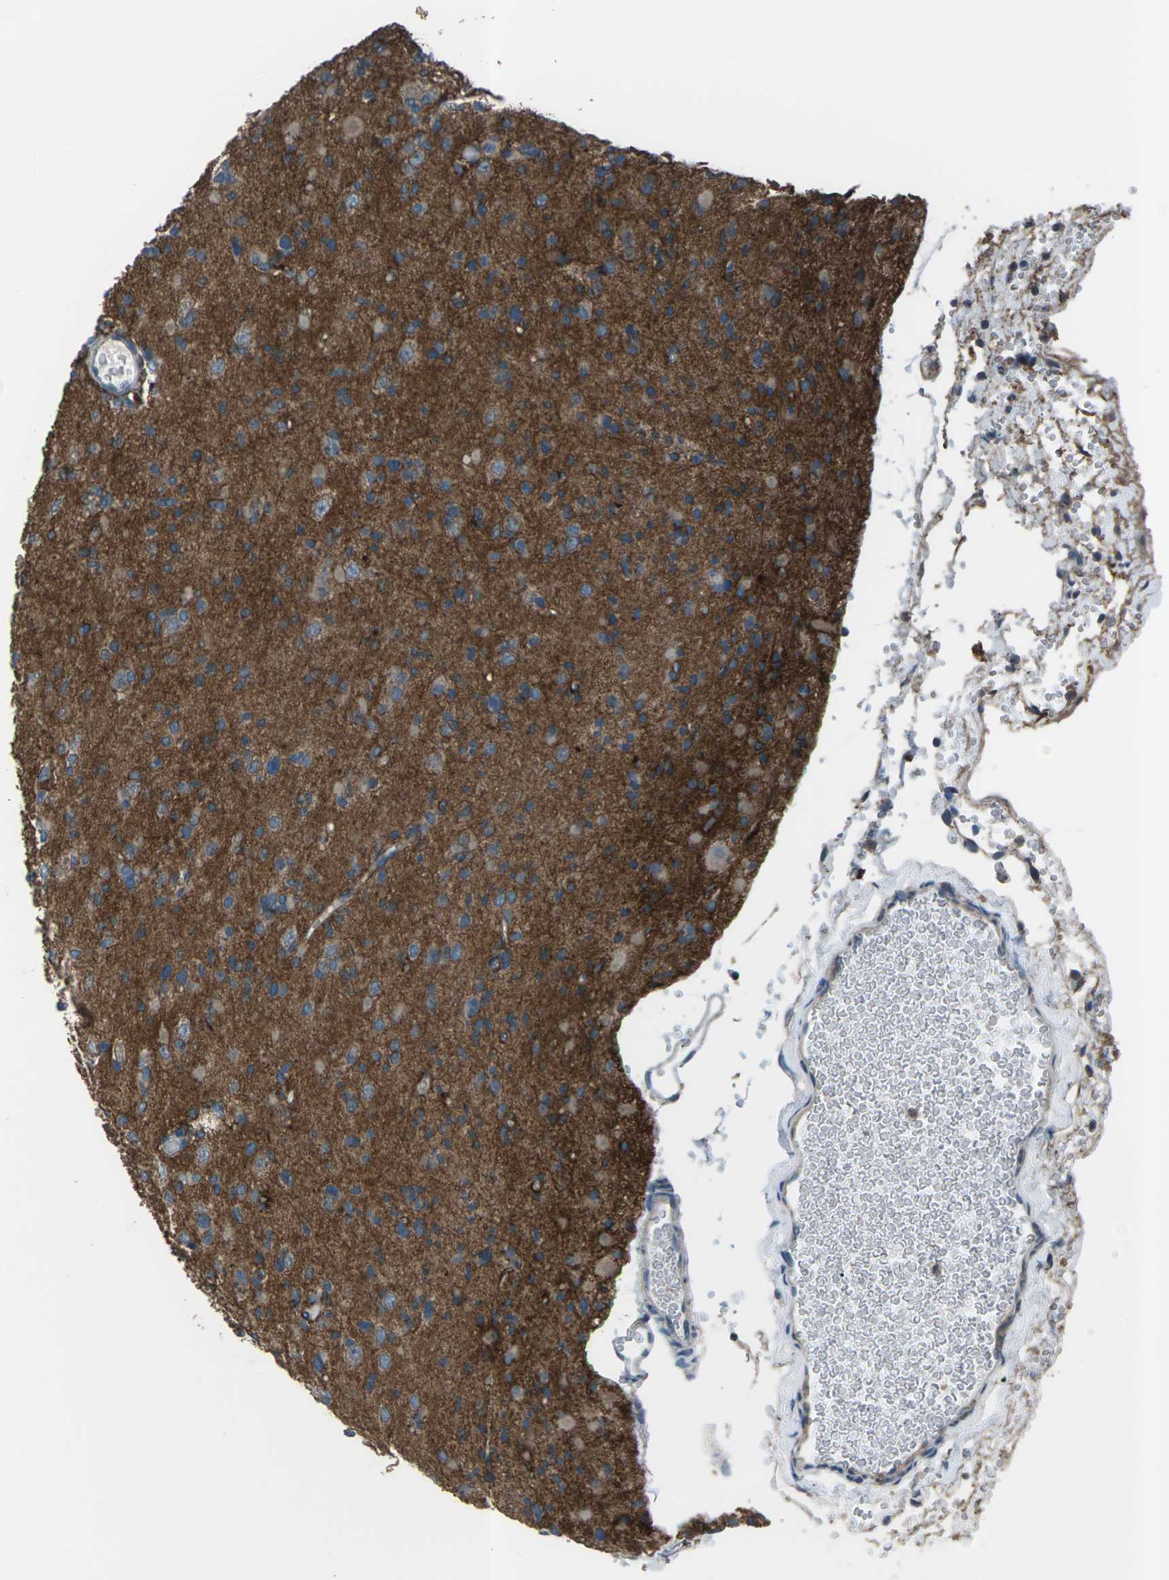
{"staining": {"intensity": "moderate", "quantity": ">75%", "location": "cytoplasmic/membranous"}, "tissue": "glioma", "cell_type": "Tumor cells", "image_type": "cancer", "snomed": [{"axis": "morphology", "description": "Glioma, malignant, Low grade"}, {"axis": "topography", "description": "Brain"}], "caption": "DAB immunohistochemical staining of glioma reveals moderate cytoplasmic/membranous protein expression in approximately >75% of tumor cells.", "gene": "CMTM4", "patient": {"sex": "female", "age": 22}}